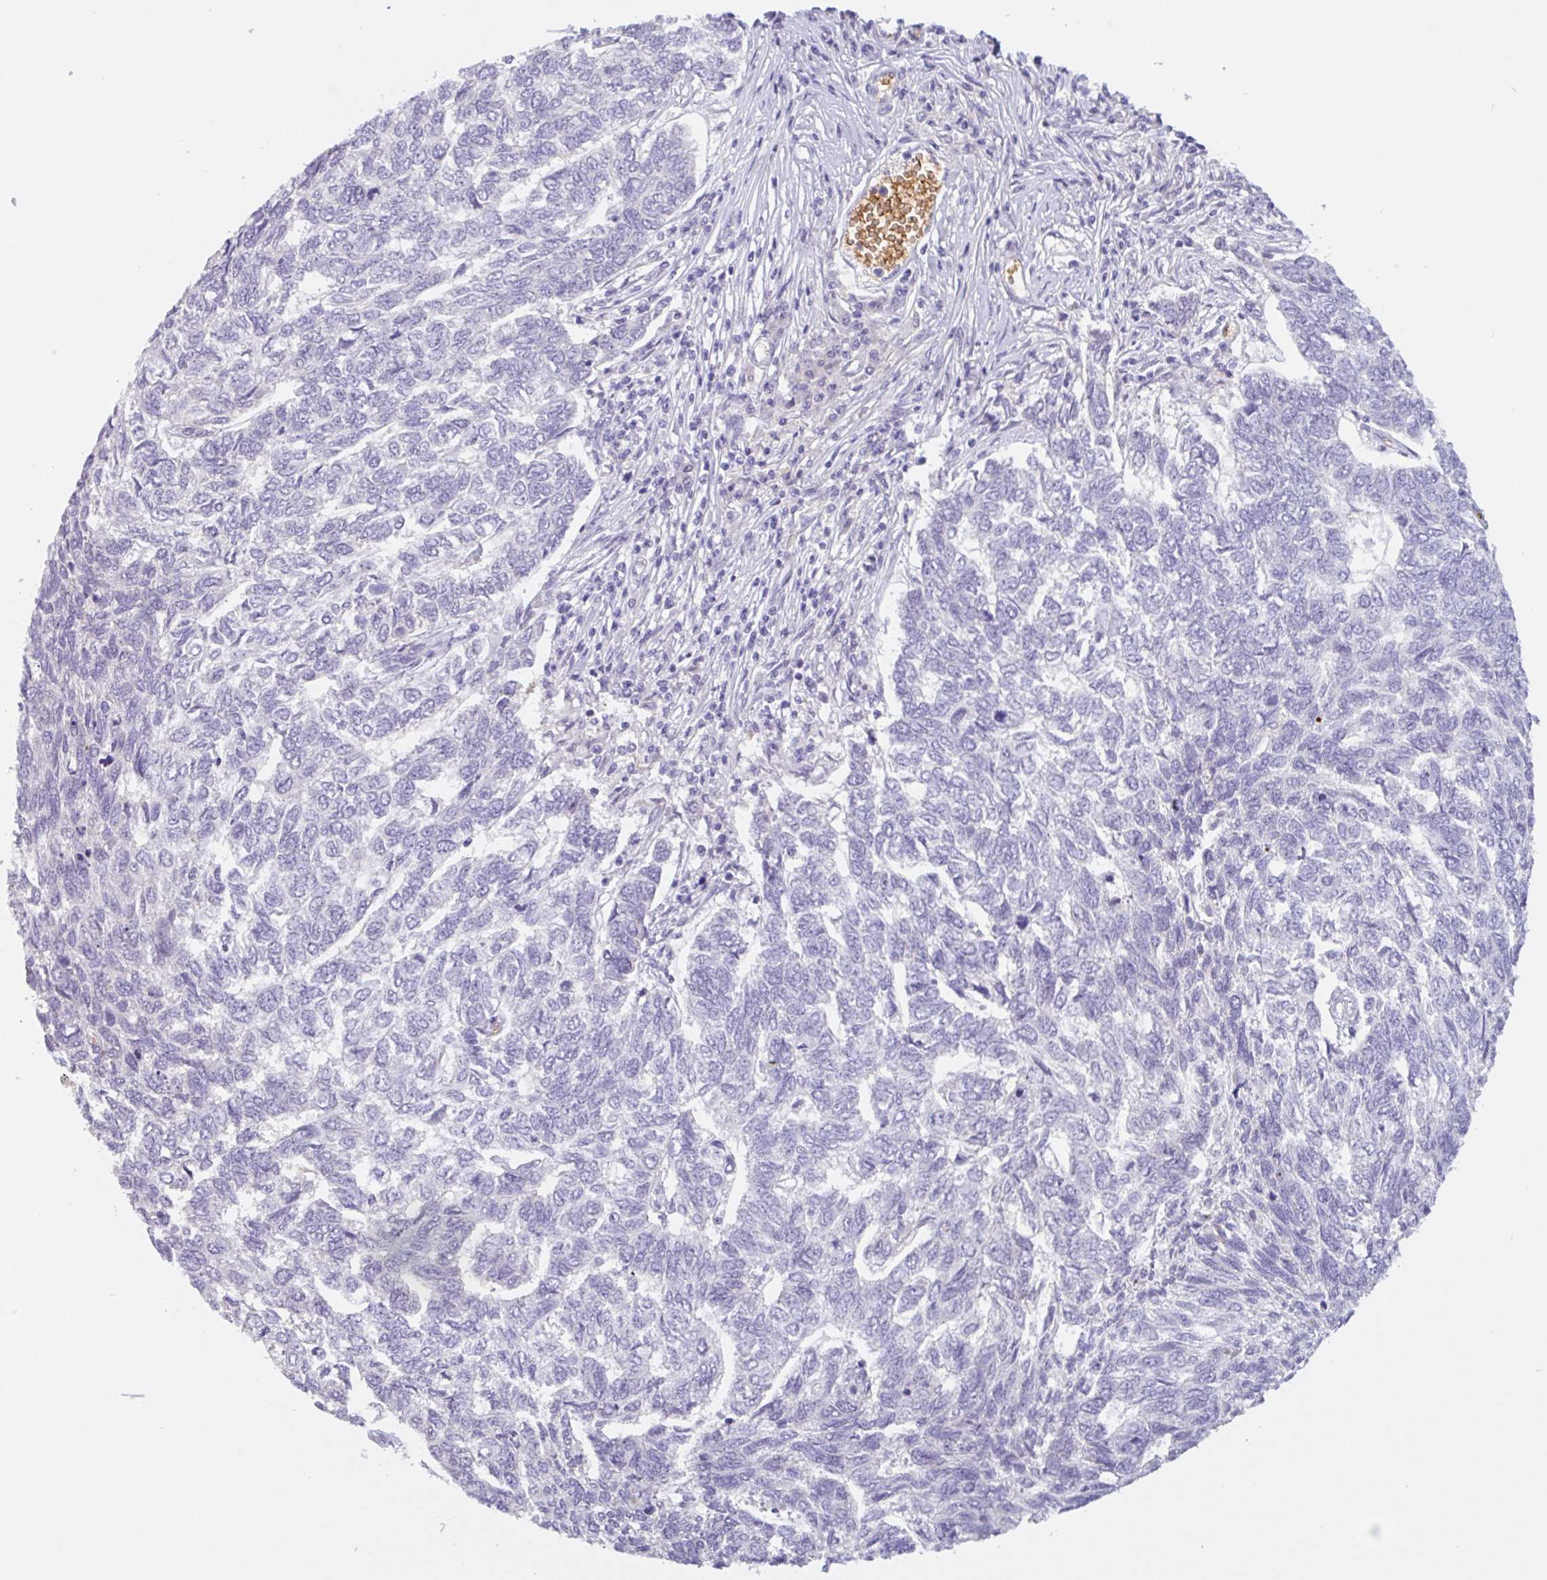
{"staining": {"intensity": "negative", "quantity": "none", "location": "none"}, "tissue": "skin cancer", "cell_type": "Tumor cells", "image_type": "cancer", "snomed": [{"axis": "morphology", "description": "Basal cell carcinoma"}, {"axis": "topography", "description": "Skin"}], "caption": "There is no significant expression in tumor cells of skin cancer (basal cell carcinoma). (Stains: DAB immunohistochemistry with hematoxylin counter stain, Microscopy: brightfield microscopy at high magnification).", "gene": "RHAG", "patient": {"sex": "female", "age": 65}}